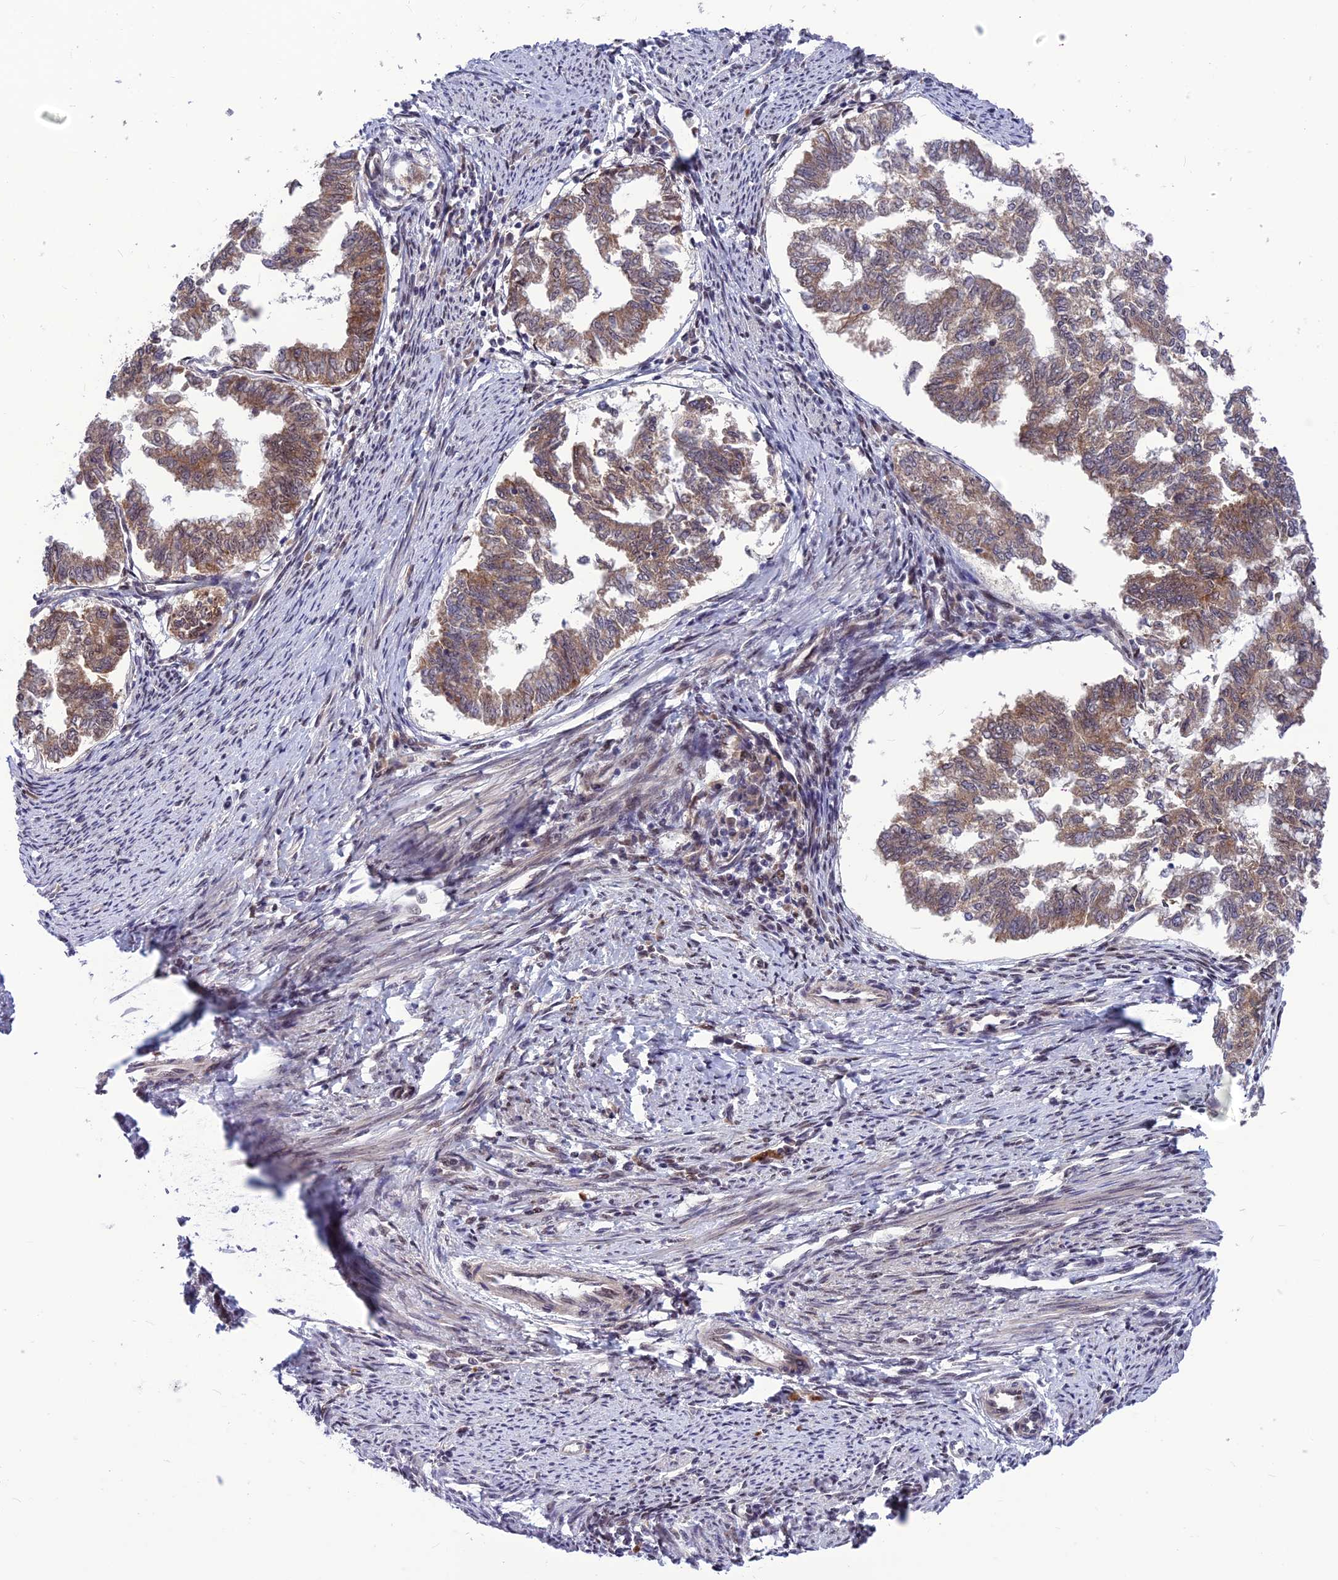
{"staining": {"intensity": "moderate", "quantity": "25%-75%", "location": "cytoplasmic/membranous,nuclear"}, "tissue": "endometrial cancer", "cell_type": "Tumor cells", "image_type": "cancer", "snomed": [{"axis": "morphology", "description": "Adenocarcinoma, NOS"}, {"axis": "topography", "description": "Endometrium"}], "caption": "There is medium levels of moderate cytoplasmic/membranous and nuclear expression in tumor cells of endometrial cancer, as demonstrated by immunohistochemical staining (brown color).", "gene": "RTRAF", "patient": {"sex": "female", "age": 79}}